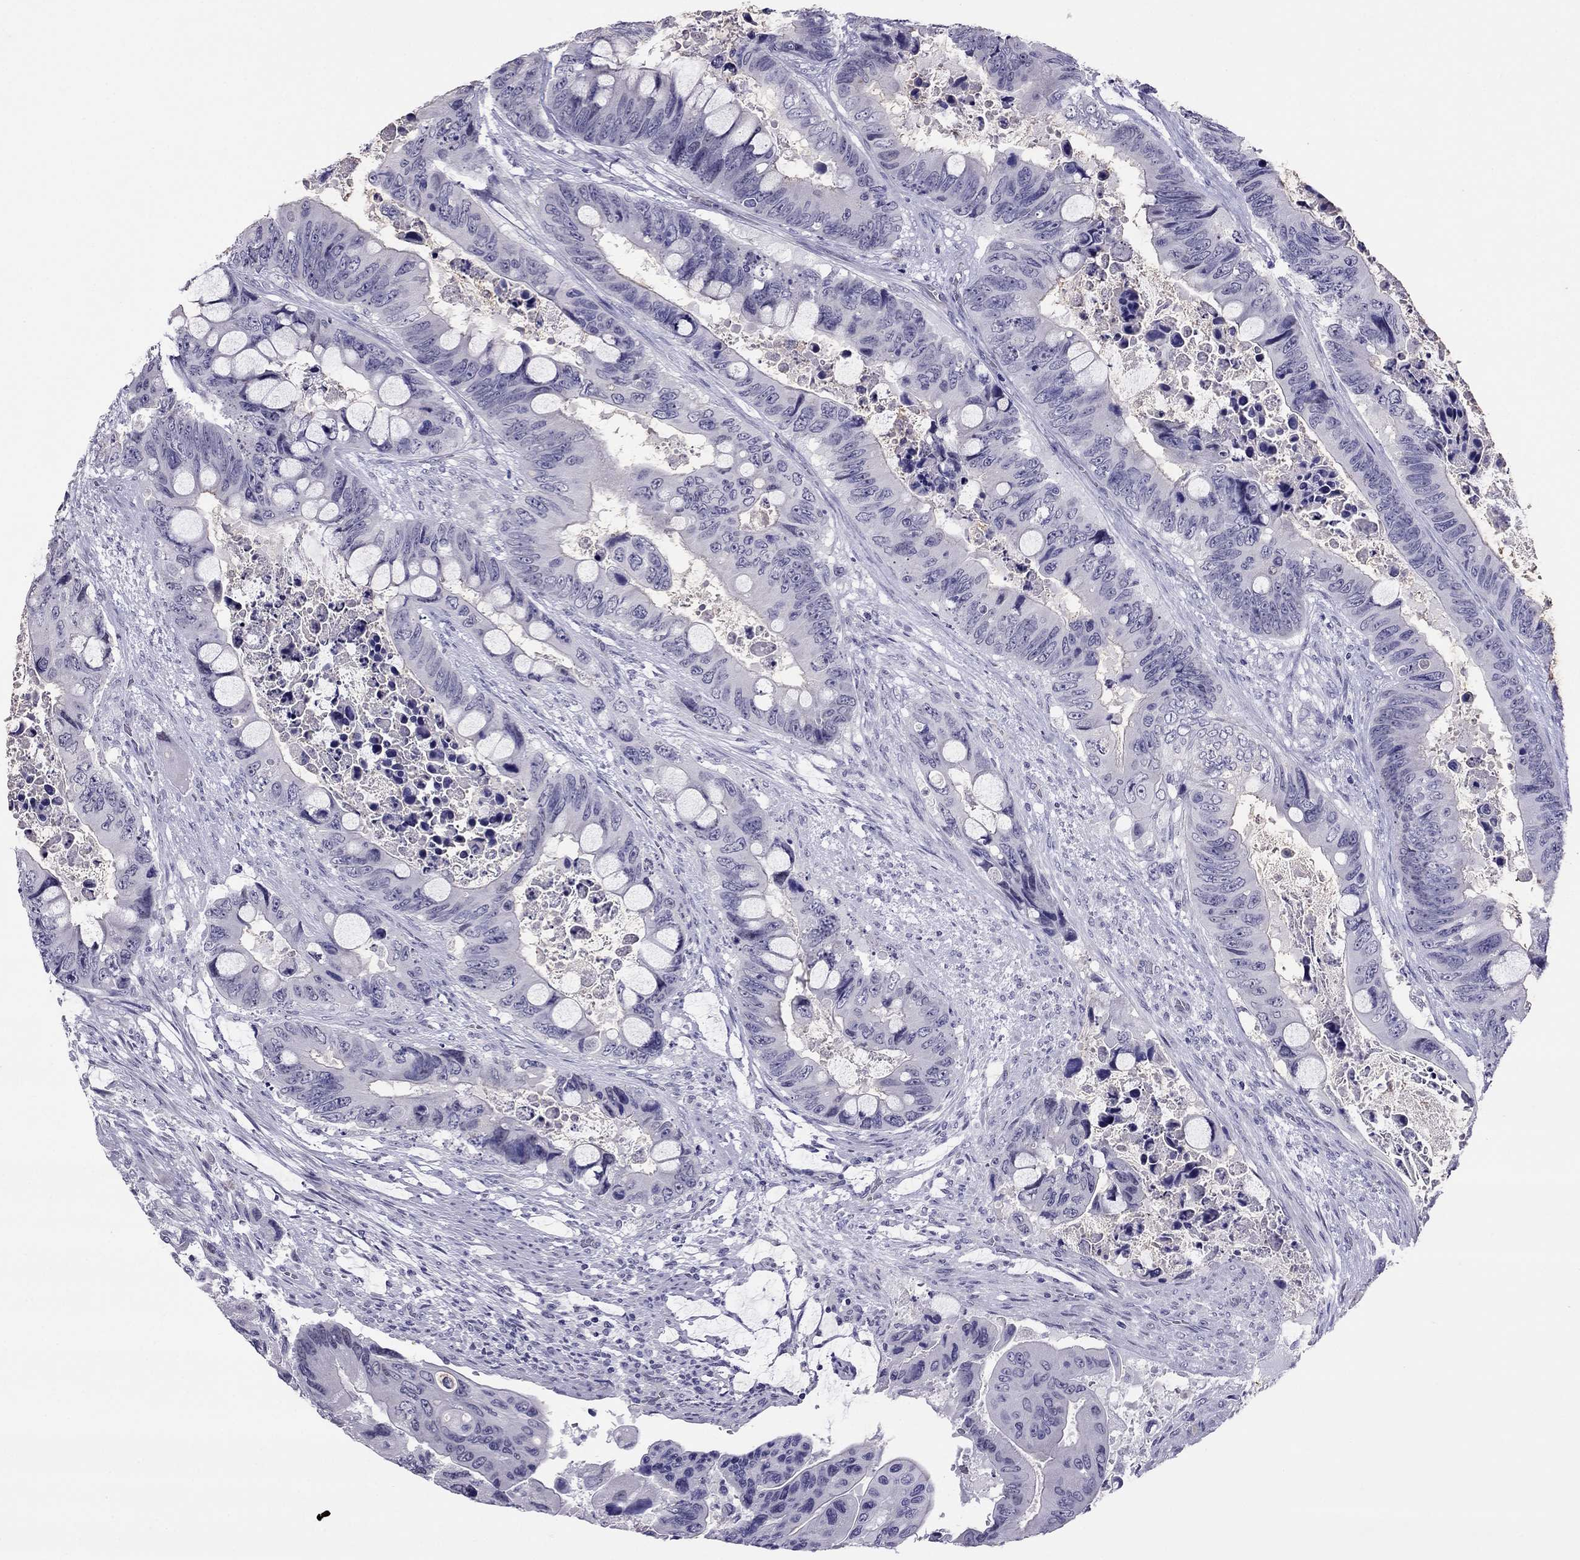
{"staining": {"intensity": "negative", "quantity": "none", "location": "none"}, "tissue": "colorectal cancer", "cell_type": "Tumor cells", "image_type": "cancer", "snomed": [{"axis": "morphology", "description": "Adenocarcinoma, NOS"}, {"axis": "topography", "description": "Rectum"}], "caption": "Immunohistochemistry (IHC) photomicrograph of human colorectal cancer (adenocarcinoma) stained for a protein (brown), which shows no positivity in tumor cells.", "gene": "CROCC2", "patient": {"sex": "male", "age": 63}}